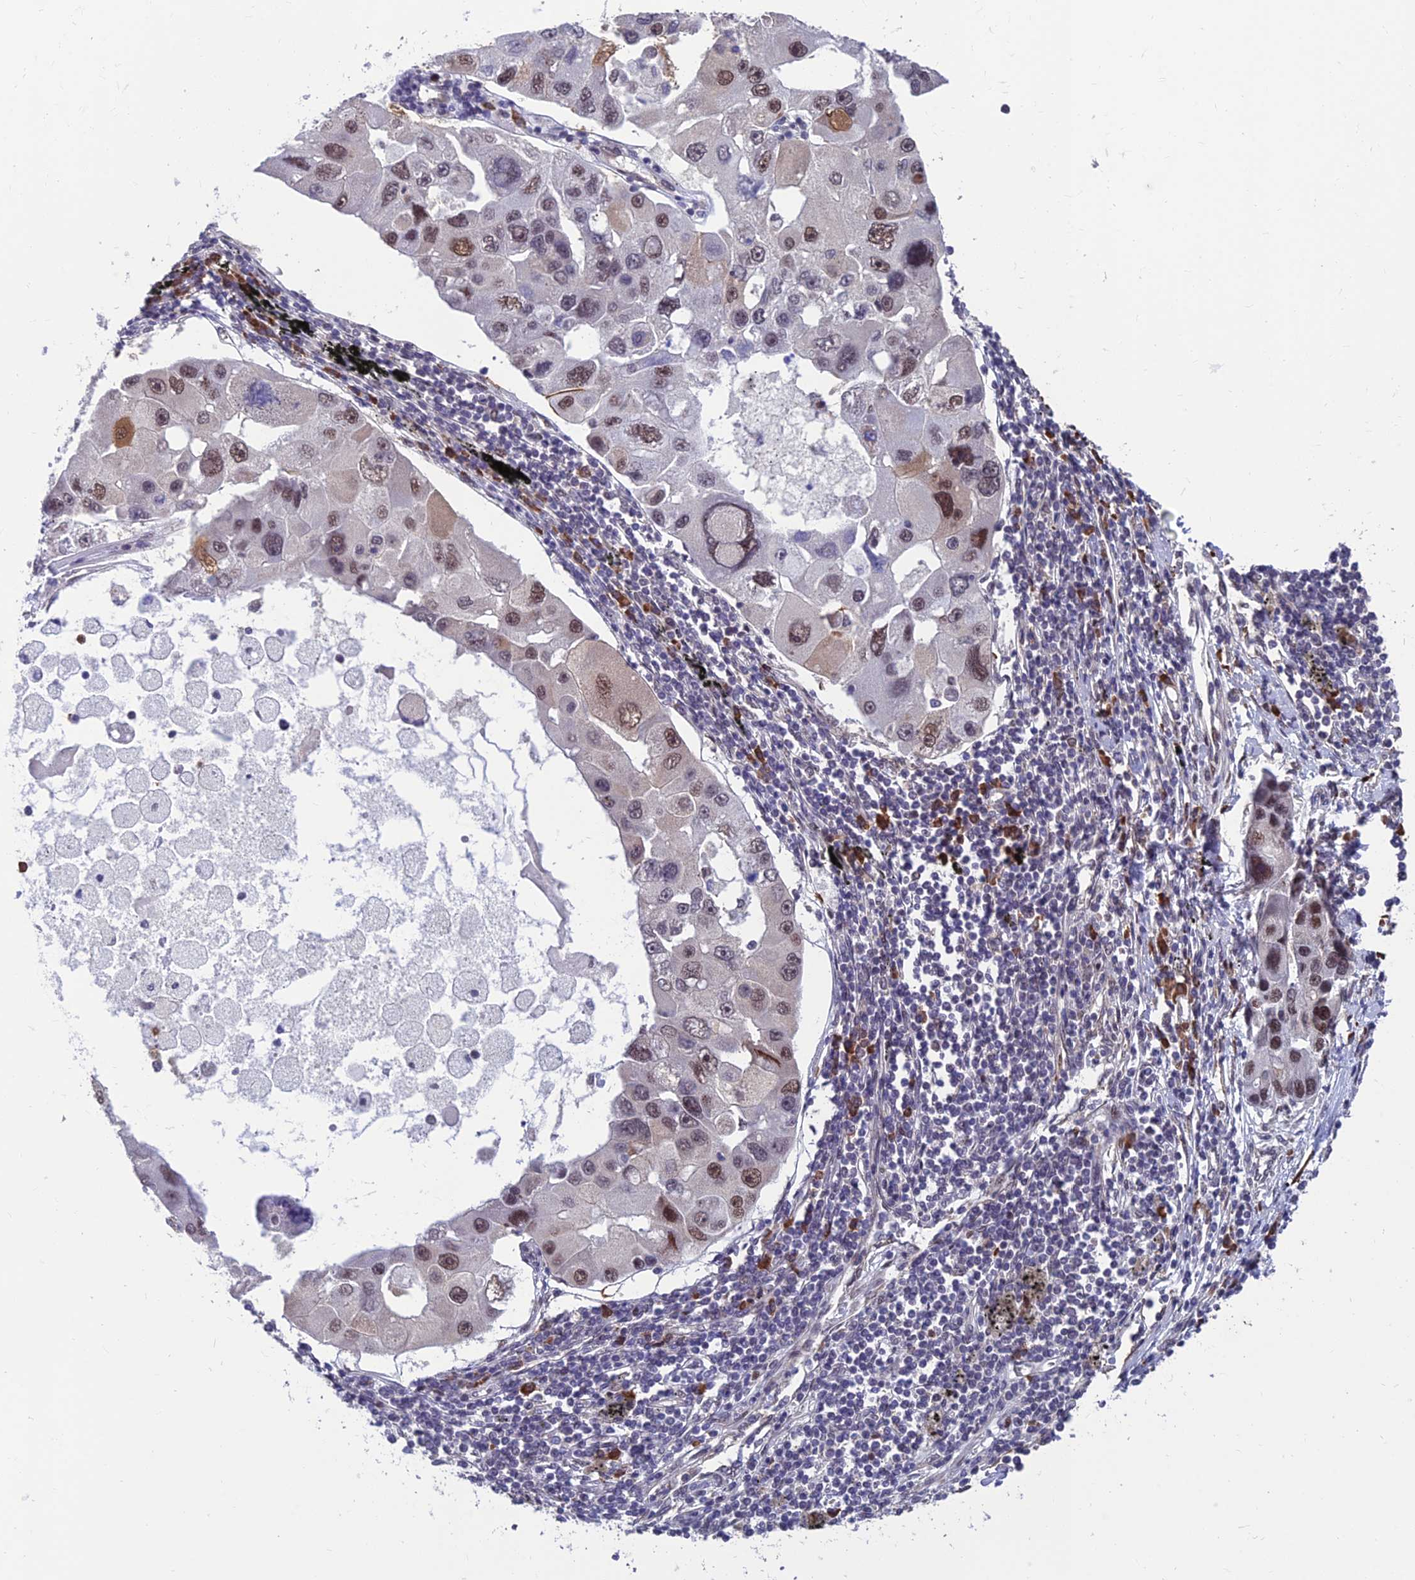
{"staining": {"intensity": "moderate", "quantity": "25%-75%", "location": "nuclear"}, "tissue": "lung cancer", "cell_type": "Tumor cells", "image_type": "cancer", "snomed": [{"axis": "morphology", "description": "Adenocarcinoma, NOS"}, {"axis": "topography", "description": "Lung"}], "caption": "DAB (3,3'-diaminobenzidine) immunohistochemical staining of lung cancer displays moderate nuclear protein staining in about 25%-75% of tumor cells.", "gene": "KIAA1191", "patient": {"sex": "female", "age": 54}}